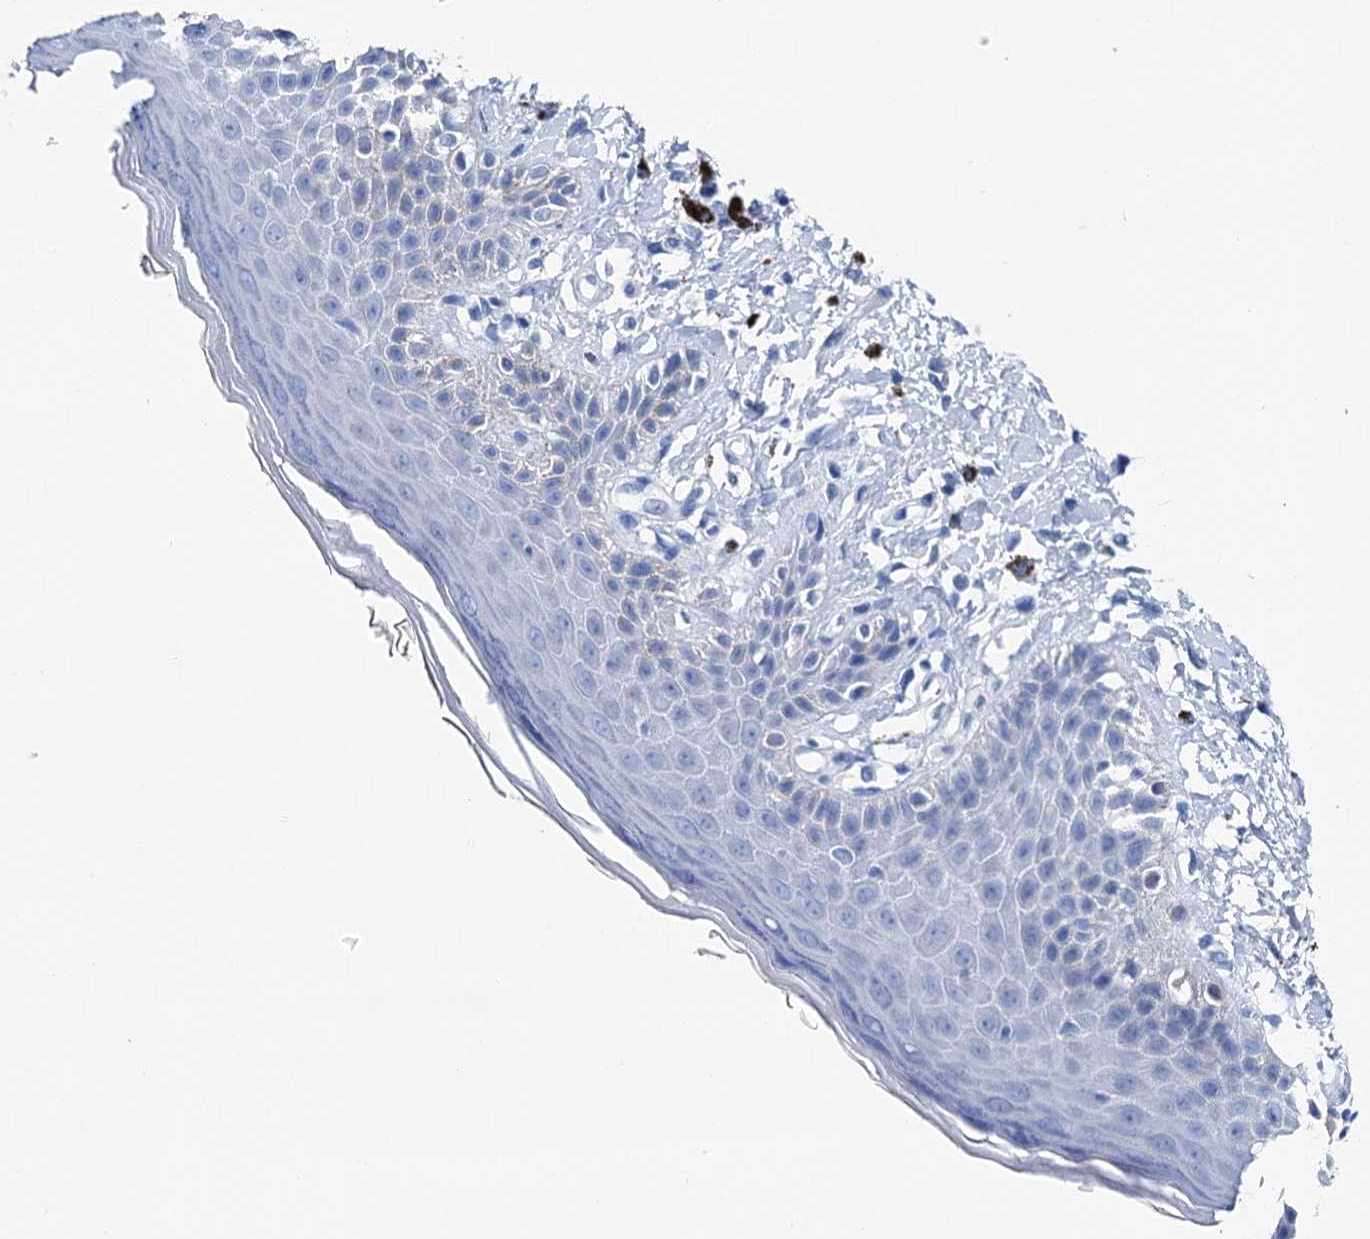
{"staining": {"intensity": "weak", "quantity": "<25%", "location": "cytoplasmic/membranous"}, "tissue": "skin", "cell_type": "Epidermal cells", "image_type": "normal", "snomed": [{"axis": "morphology", "description": "Normal tissue, NOS"}, {"axis": "topography", "description": "Anal"}], "caption": "Epidermal cells show no significant positivity in benign skin. (DAB (3,3'-diaminobenzidine) immunohistochemistry, high magnification).", "gene": "BRINP1", "patient": {"sex": "female", "age": 78}}